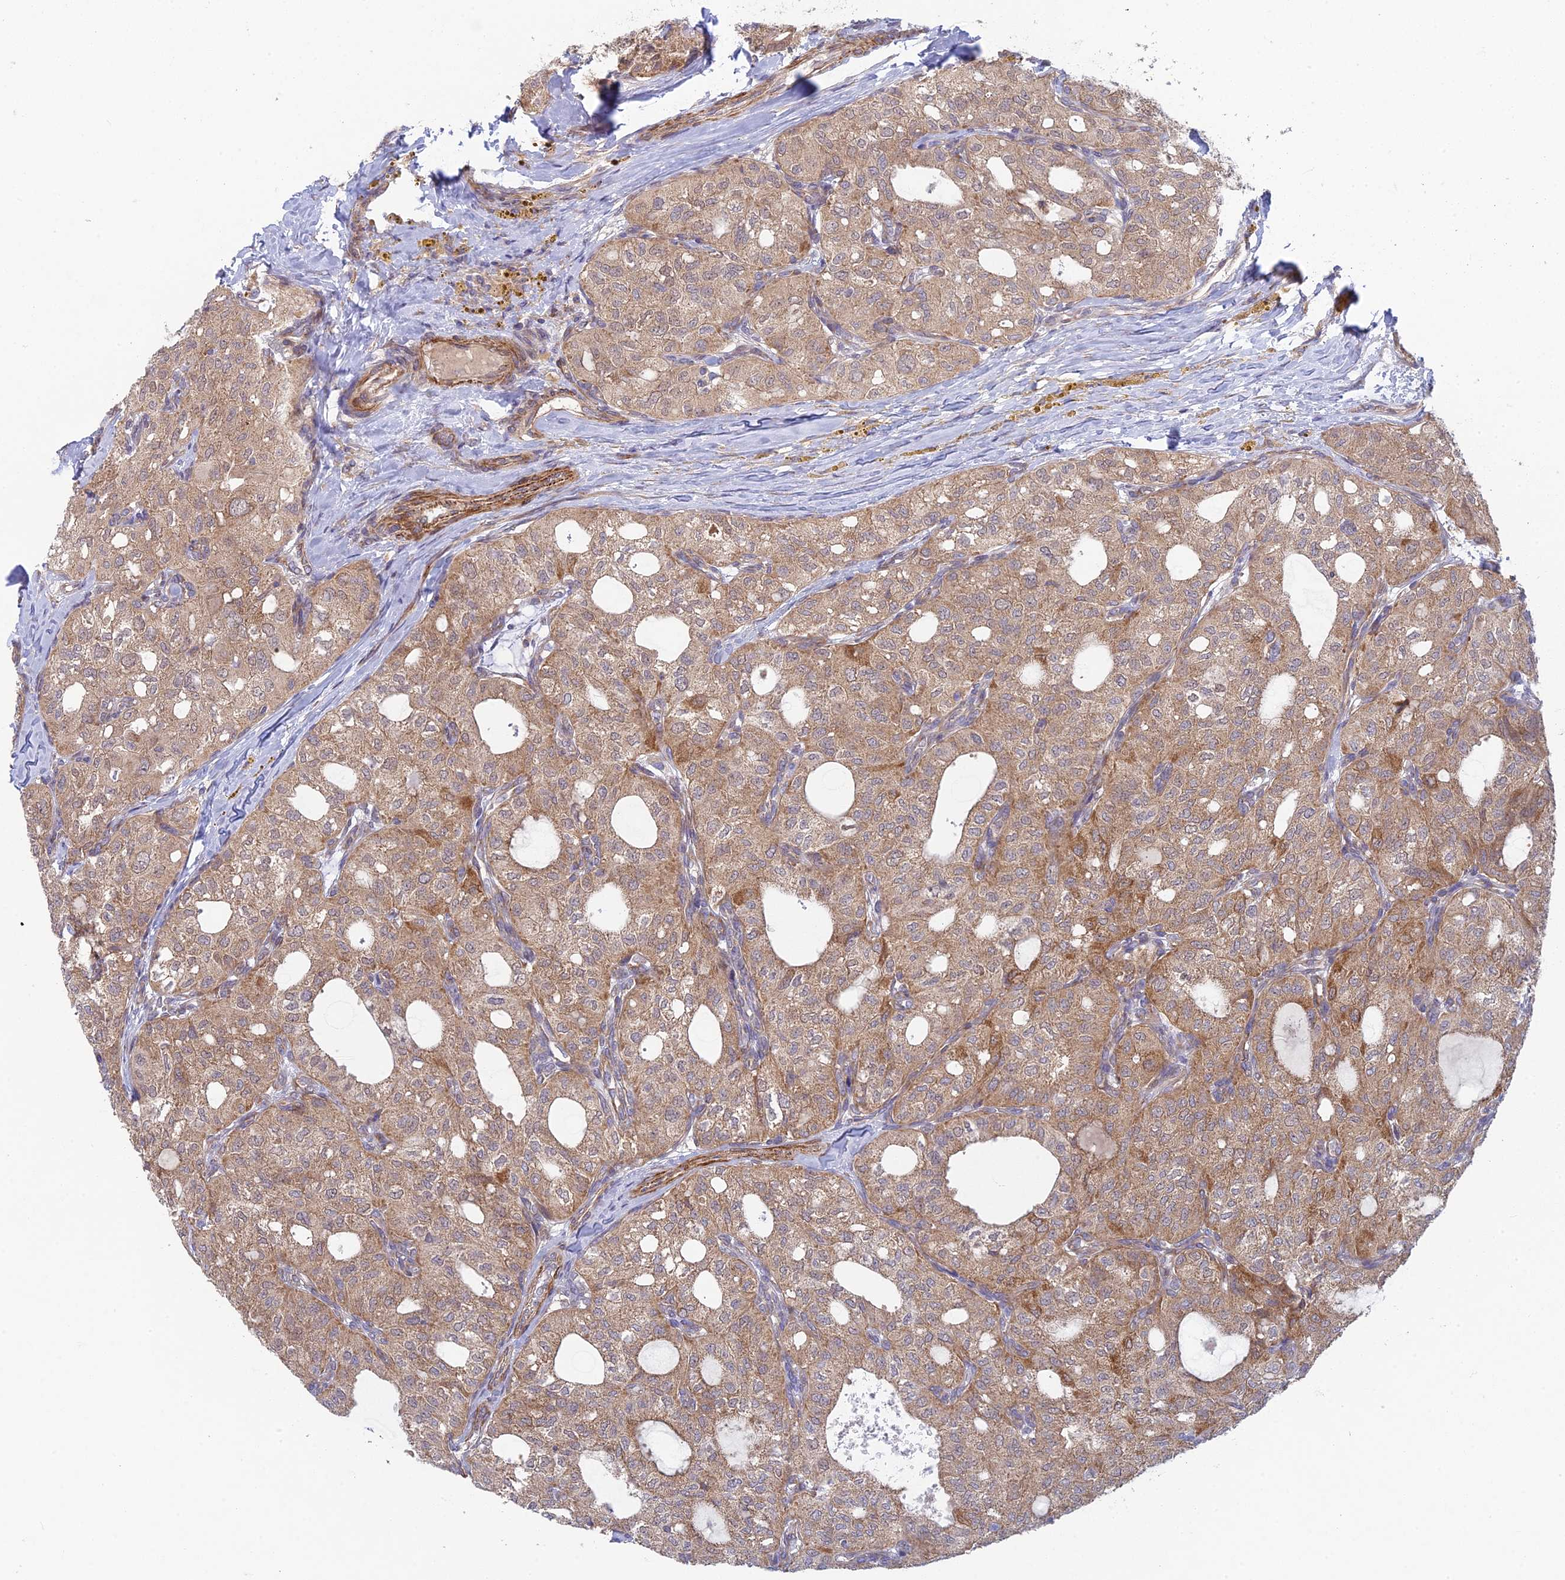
{"staining": {"intensity": "moderate", "quantity": ">75%", "location": "cytoplasmic/membranous"}, "tissue": "thyroid cancer", "cell_type": "Tumor cells", "image_type": "cancer", "snomed": [{"axis": "morphology", "description": "Follicular adenoma carcinoma, NOS"}, {"axis": "topography", "description": "Thyroid gland"}], "caption": "This is a photomicrograph of IHC staining of follicular adenoma carcinoma (thyroid), which shows moderate staining in the cytoplasmic/membranous of tumor cells.", "gene": "INCA1", "patient": {"sex": "male", "age": 75}}